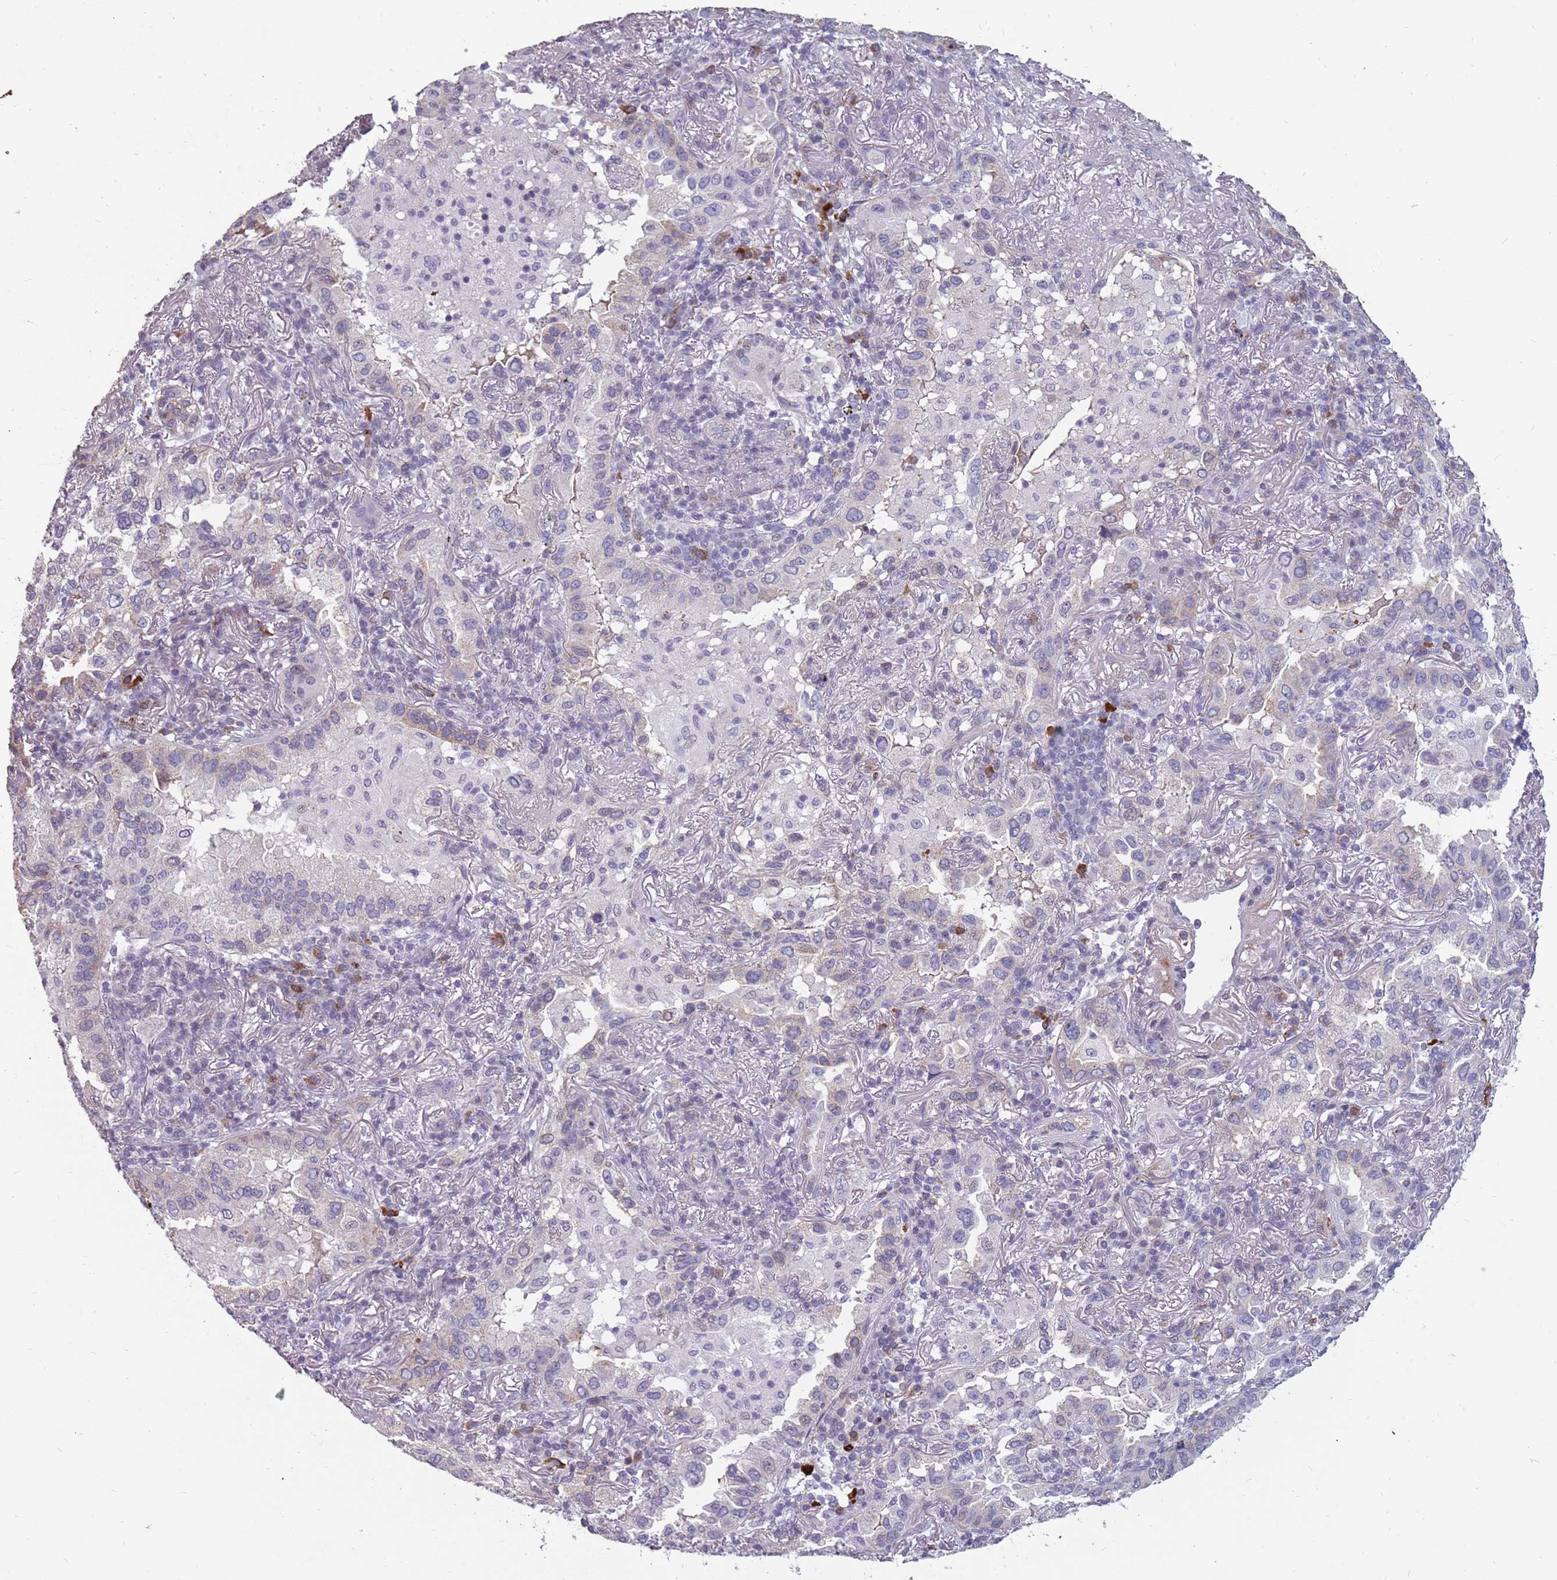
{"staining": {"intensity": "weak", "quantity": "<25%", "location": "cytoplasmic/membranous"}, "tissue": "lung cancer", "cell_type": "Tumor cells", "image_type": "cancer", "snomed": [{"axis": "morphology", "description": "Adenocarcinoma, NOS"}, {"axis": "topography", "description": "Lung"}], "caption": "High magnification brightfield microscopy of lung adenocarcinoma stained with DAB (brown) and counterstained with hematoxylin (blue): tumor cells show no significant staining. Nuclei are stained in blue.", "gene": "NEK6", "patient": {"sex": "female", "age": 69}}